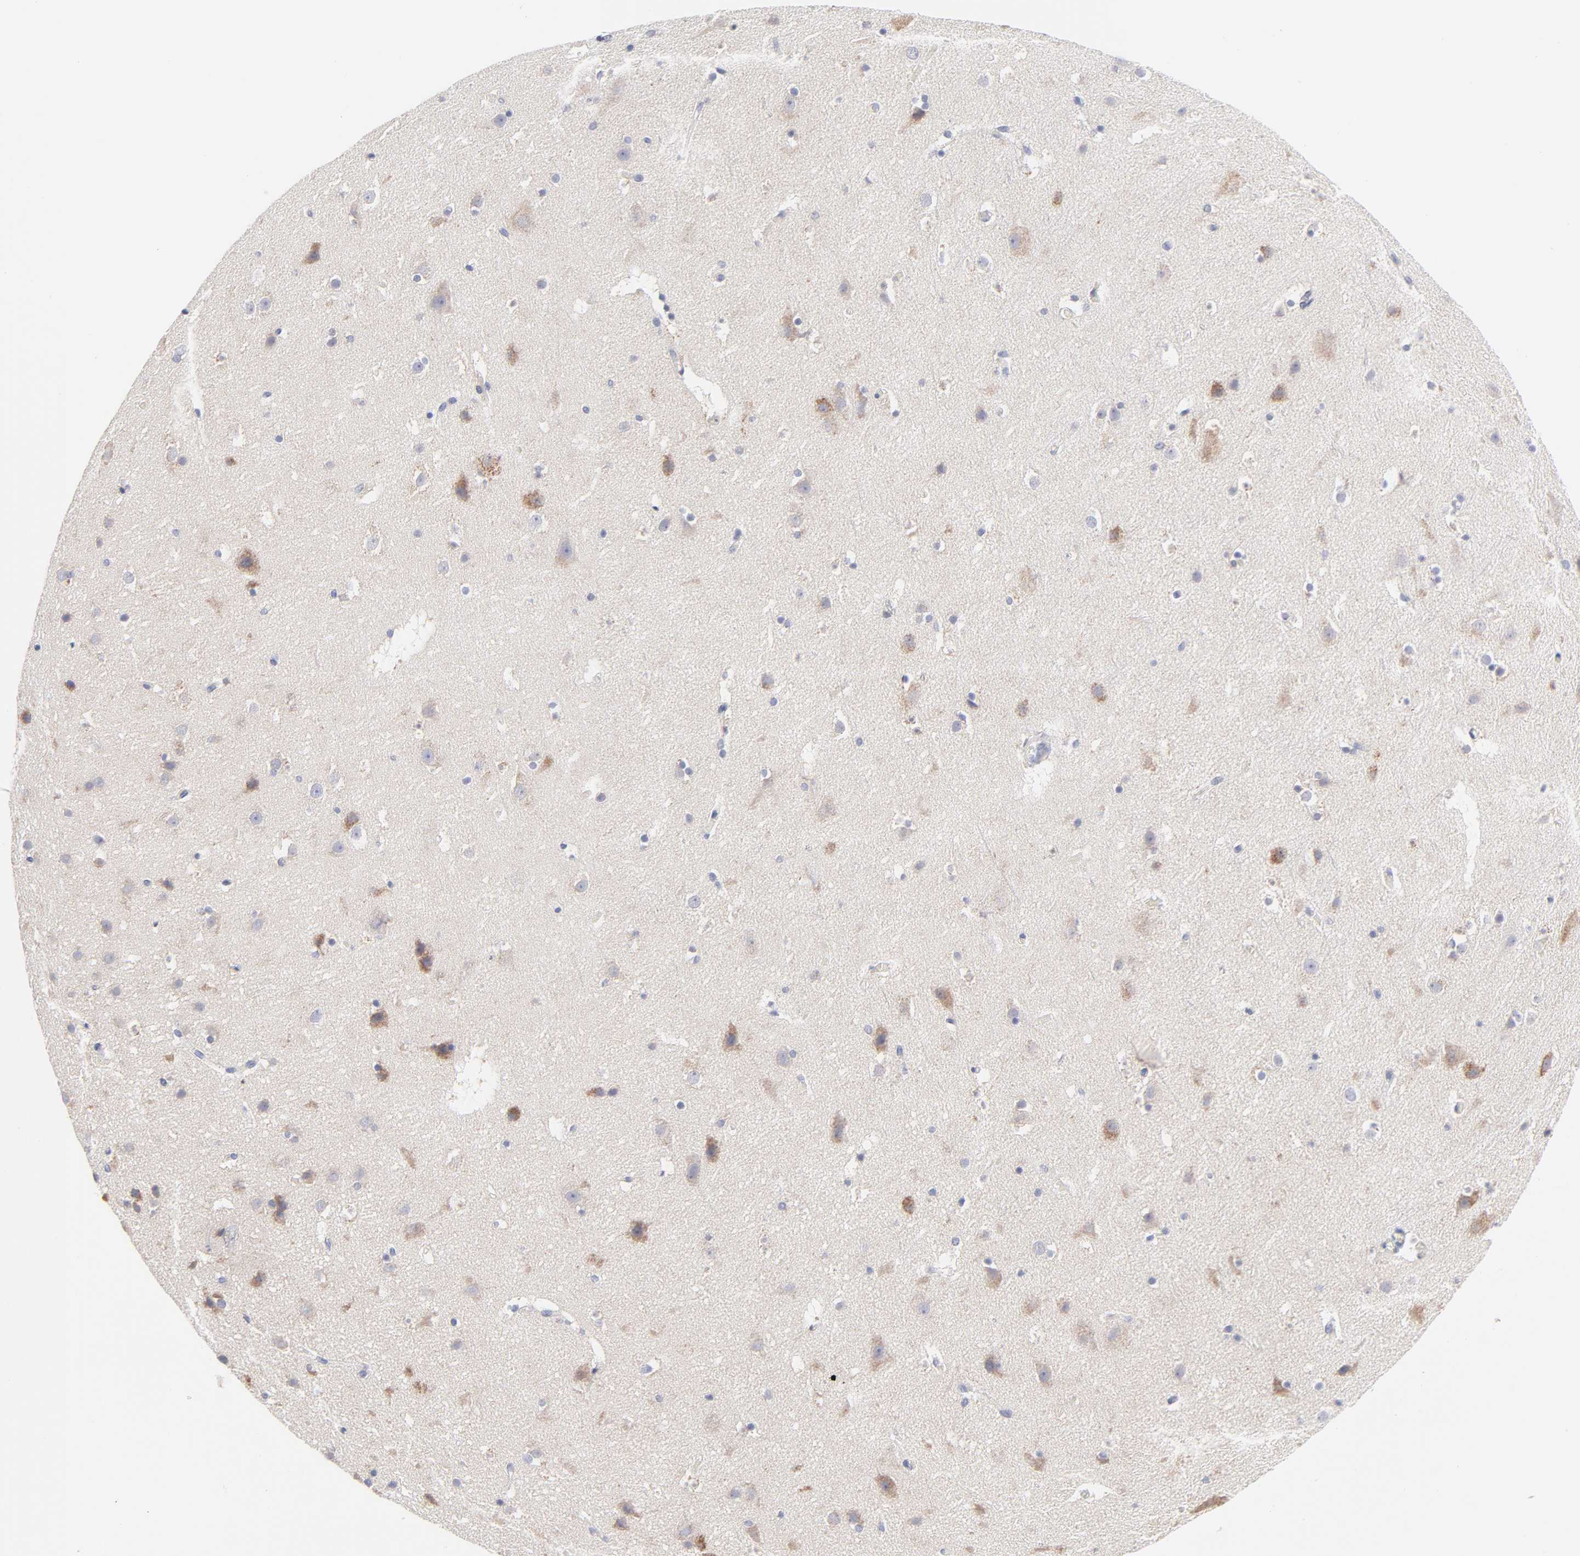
{"staining": {"intensity": "negative", "quantity": "none", "location": "none"}, "tissue": "cerebral cortex", "cell_type": "Endothelial cells", "image_type": "normal", "snomed": [{"axis": "morphology", "description": "Normal tissue, NOS"}, {"axis": "topography", "description": "Cerebral cortex"}], "caption": "Endothelial cells are negative for brown protein staining in unremarkable cerebral cortex. The staining is performed using DAB brown chromogen with nuclei counter-stained in using hematoxylin.", "gene": "TIMM8A", "patient": {"sex": "male", "age": 45}}